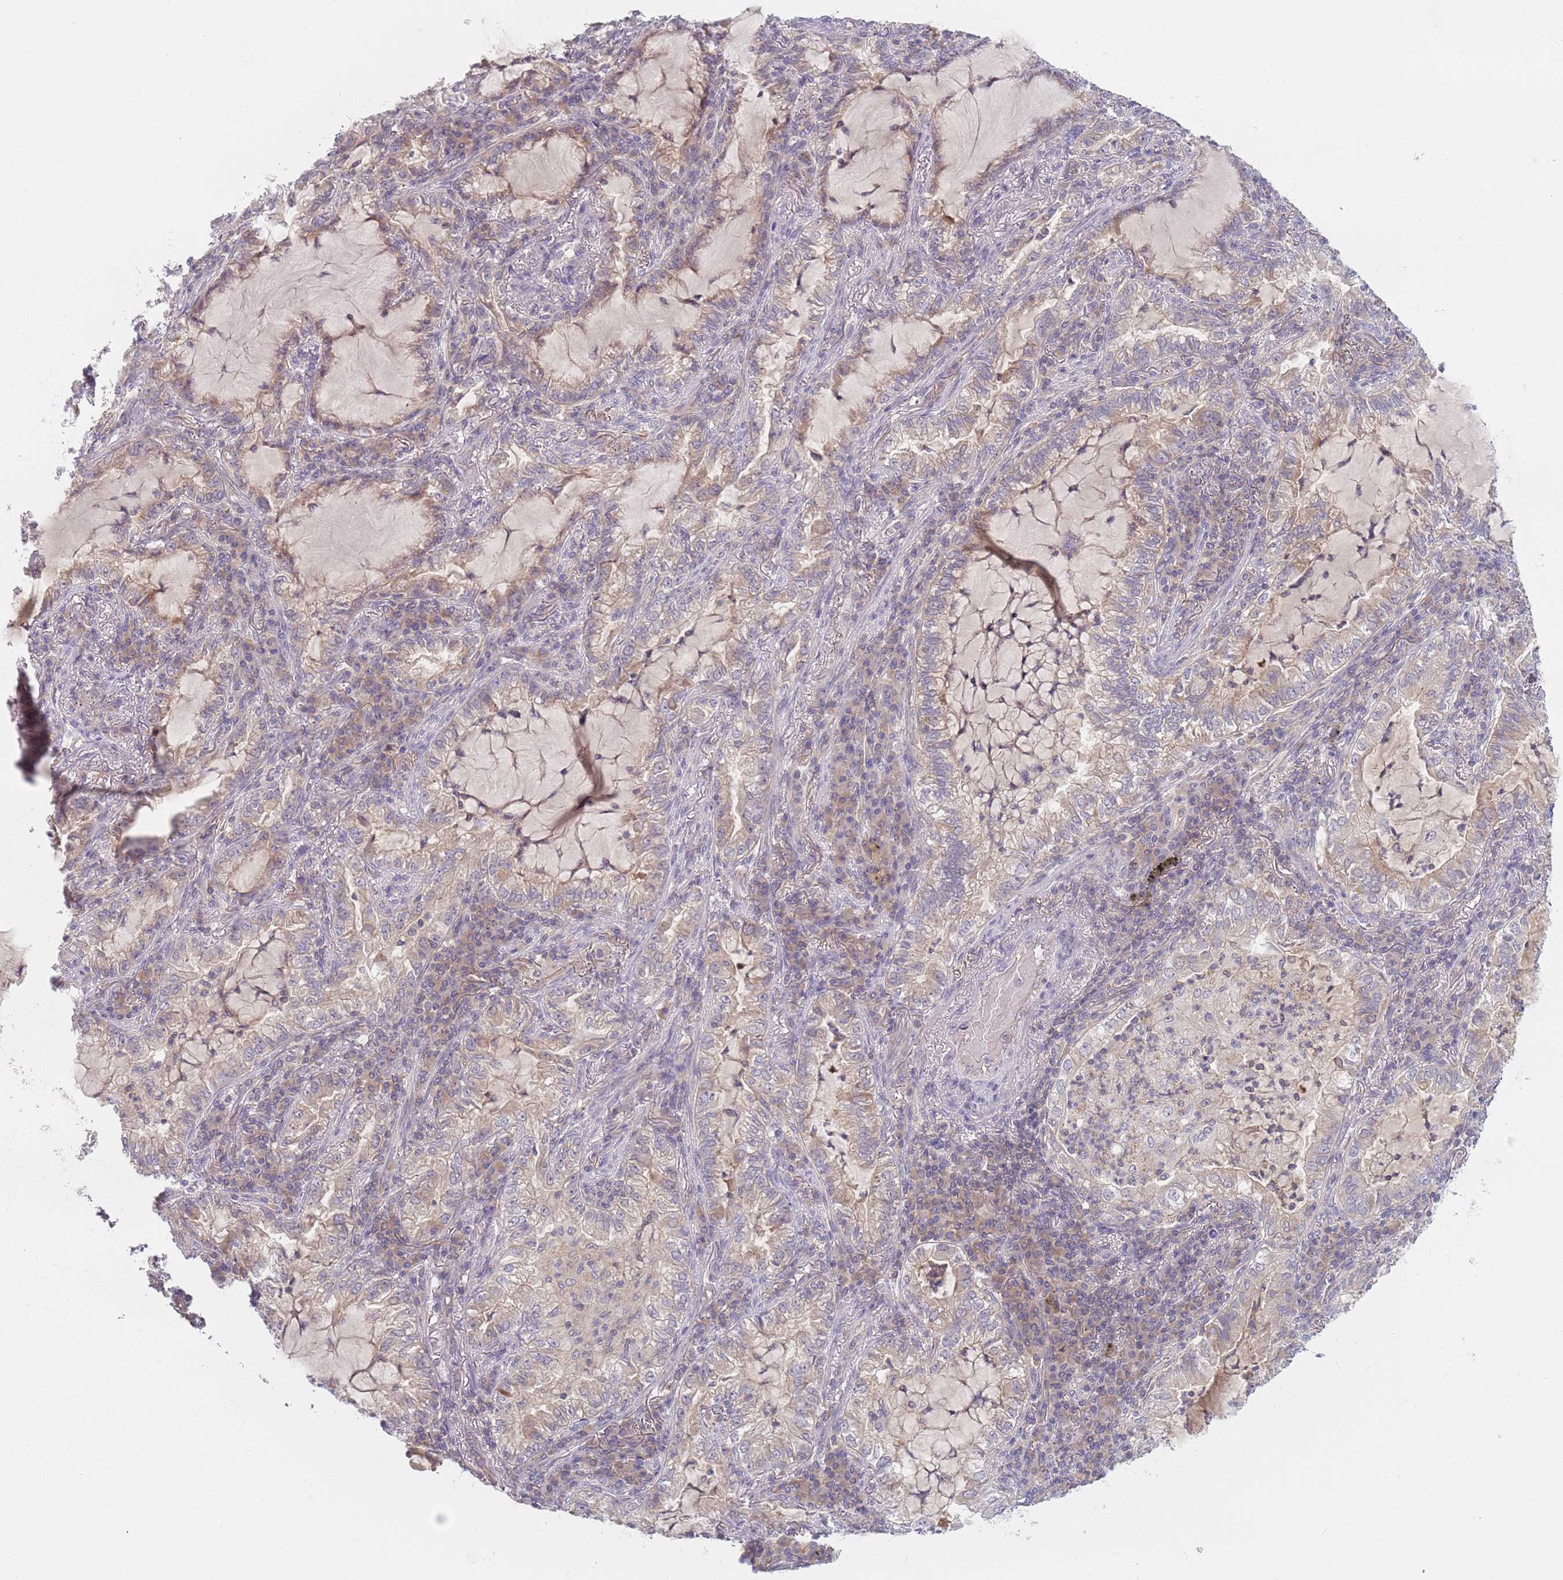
{"staining": {"intensity": "weak", "quantity": "<25%", "location": "cytoplasmic/membranous"}, "tissue": "lung cancer", "cell_type": "Tumor cells", "image_type": "cancer", "snomed": [{"axis": "morphology", "description": "Adenocarcinoma, NOS"}, {"axis": "topography", "description": "Lung"}], "caption": "DAB immunohistochemical staining of human lung adenocarcinoma demonstrates no significant expression in tumor cells.", "gene": "ASB13", "patient": {"sex": "female", "age": 73}}